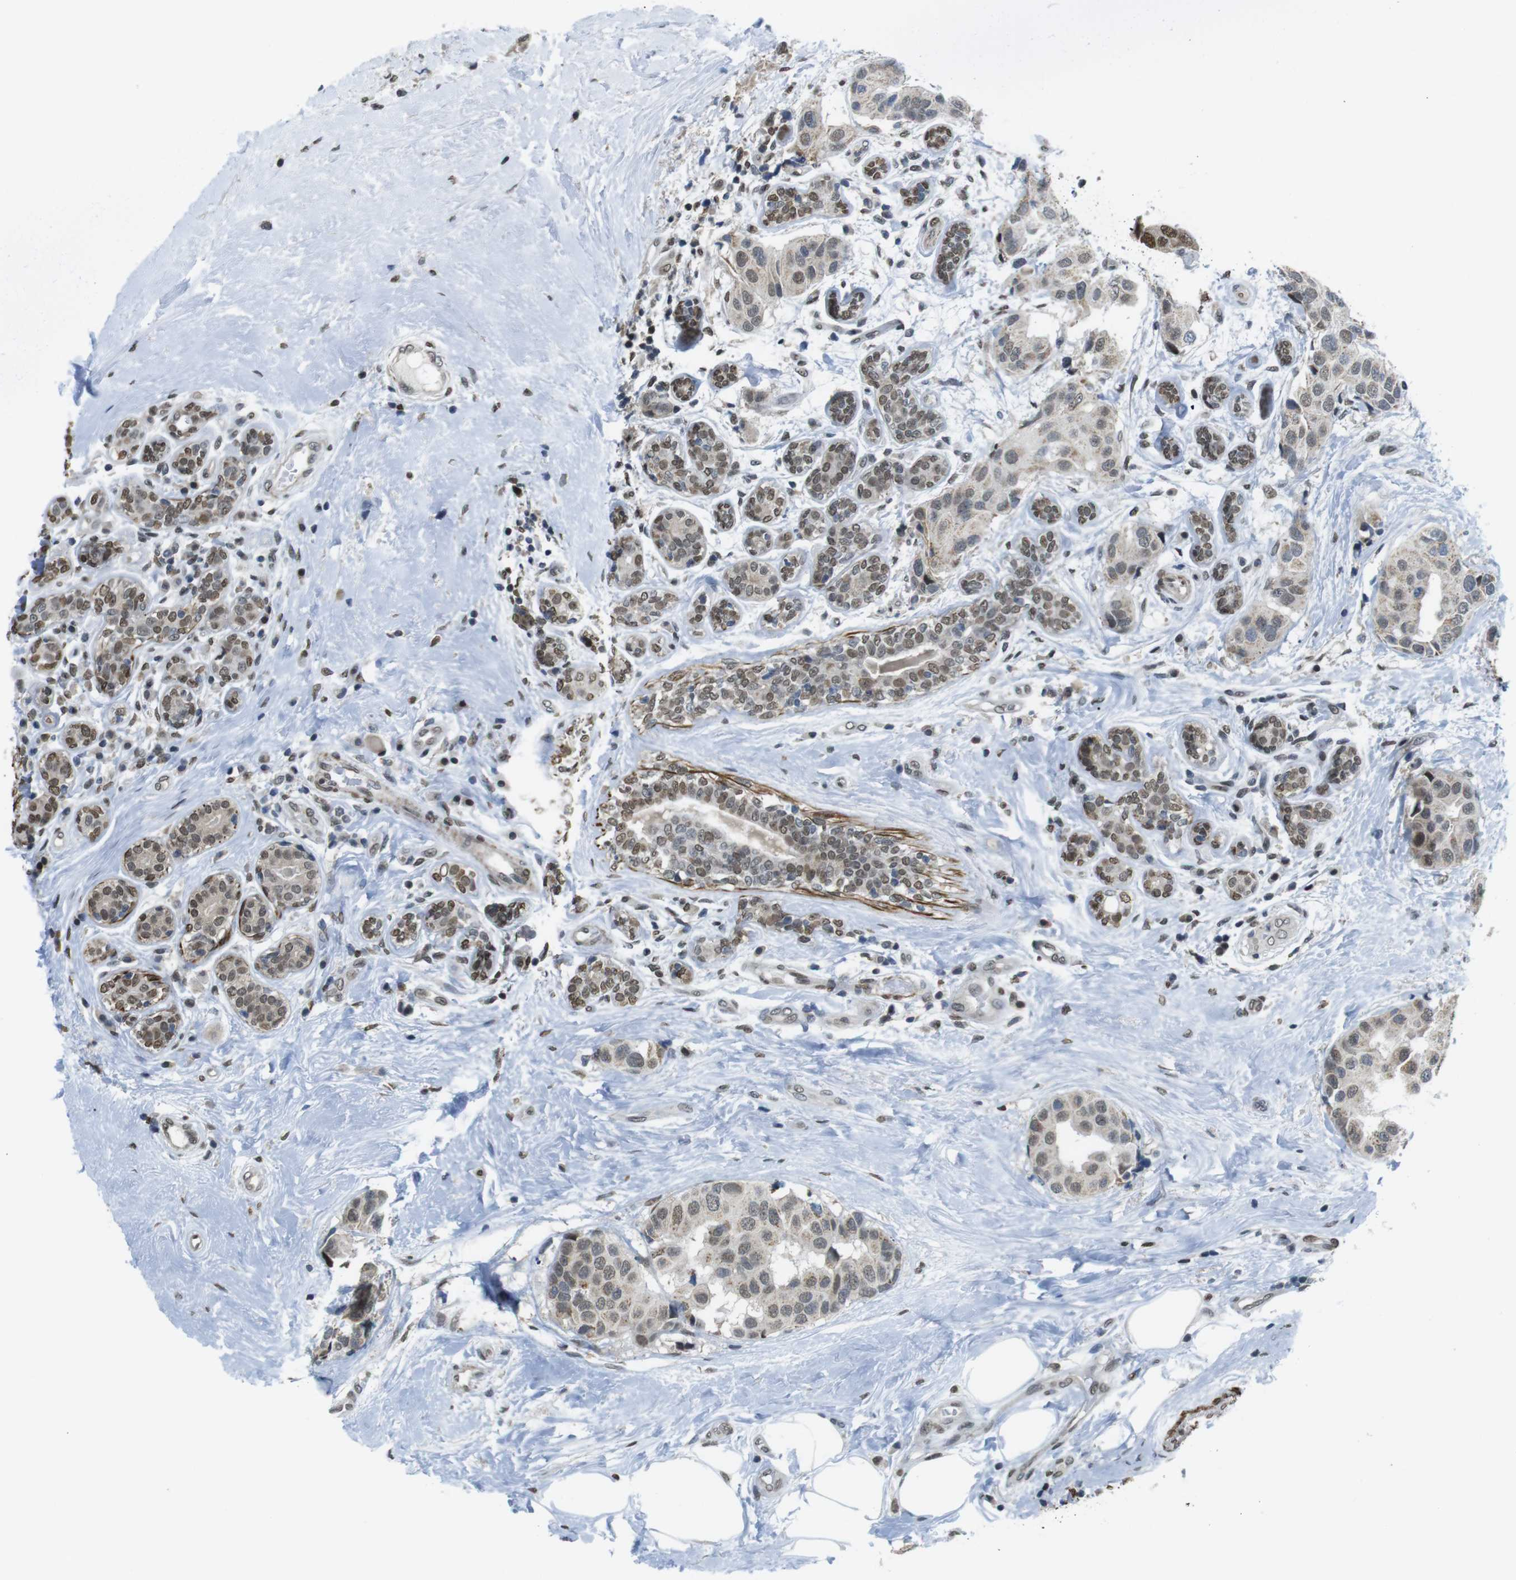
{"staining": {"intensity": "weak", "quantity": "25%-75%", "location": "nuclear"}, "tissue": "breast cancer", "cell_type": "Tumor cells", "image_type": "cancer", "snomed": [{"axis": "morphology", "description": "Normal tissue, NOS"}, {"axis": "morphology", "description": "Duct carcinoma"}, {"axis": "topography", "description": "Breast"}], "caption": "High-magnification brightfield microscopy of breast infiltrating ductal carcinoma stained with DAB (brown) and counterstained with hematoxylin (blue). tumor cells exhibit weak nuclear staining is seen in approximately25%-75% of cells.", "gene": "USP7", "patient": {"sex": "female", "age": 39}}